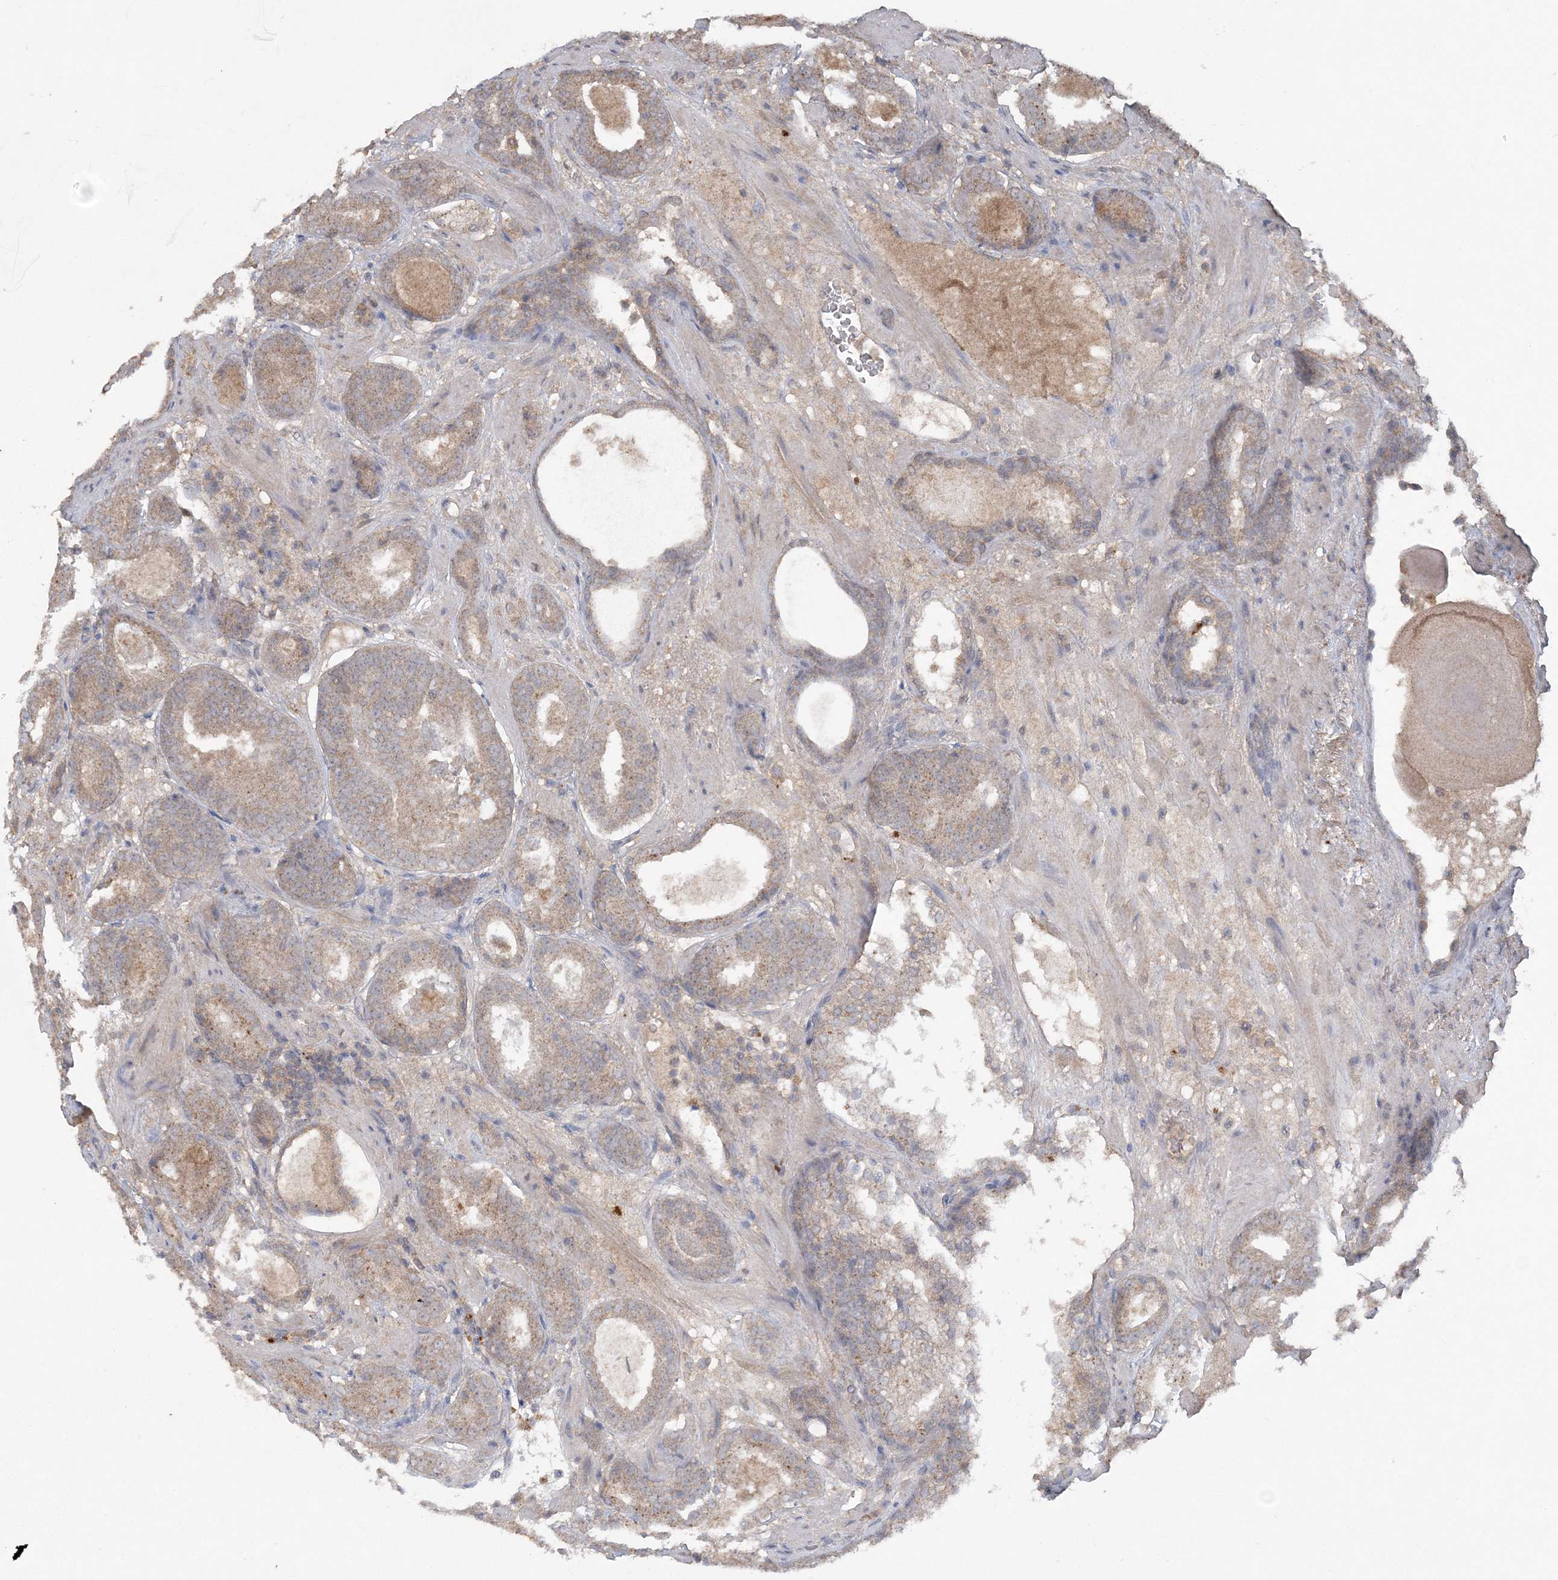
{"staining": {"intensity": "moderate", "quantity": ">75%", "location": "cytoplasmic/membranous"}, "tissue": "prostate cancer", "cell_type": "Tumor cells", "image_type": "cancer", "snomed": [{"axis": "morphology", "description": "Adenocarcinoma, Low grade"}, {"axis": "topography", "description": "Prostate"}], "caption": "A histopathology image showing moderate cytoplasmic/membranous staining in about >75% of tumor cells in prostate cancer (low-grade adenocarcinoma), as visualized by brown immunohistochemical staining.", "gene": "C1RL", "patient": {"sex": "male", "age": 69}}